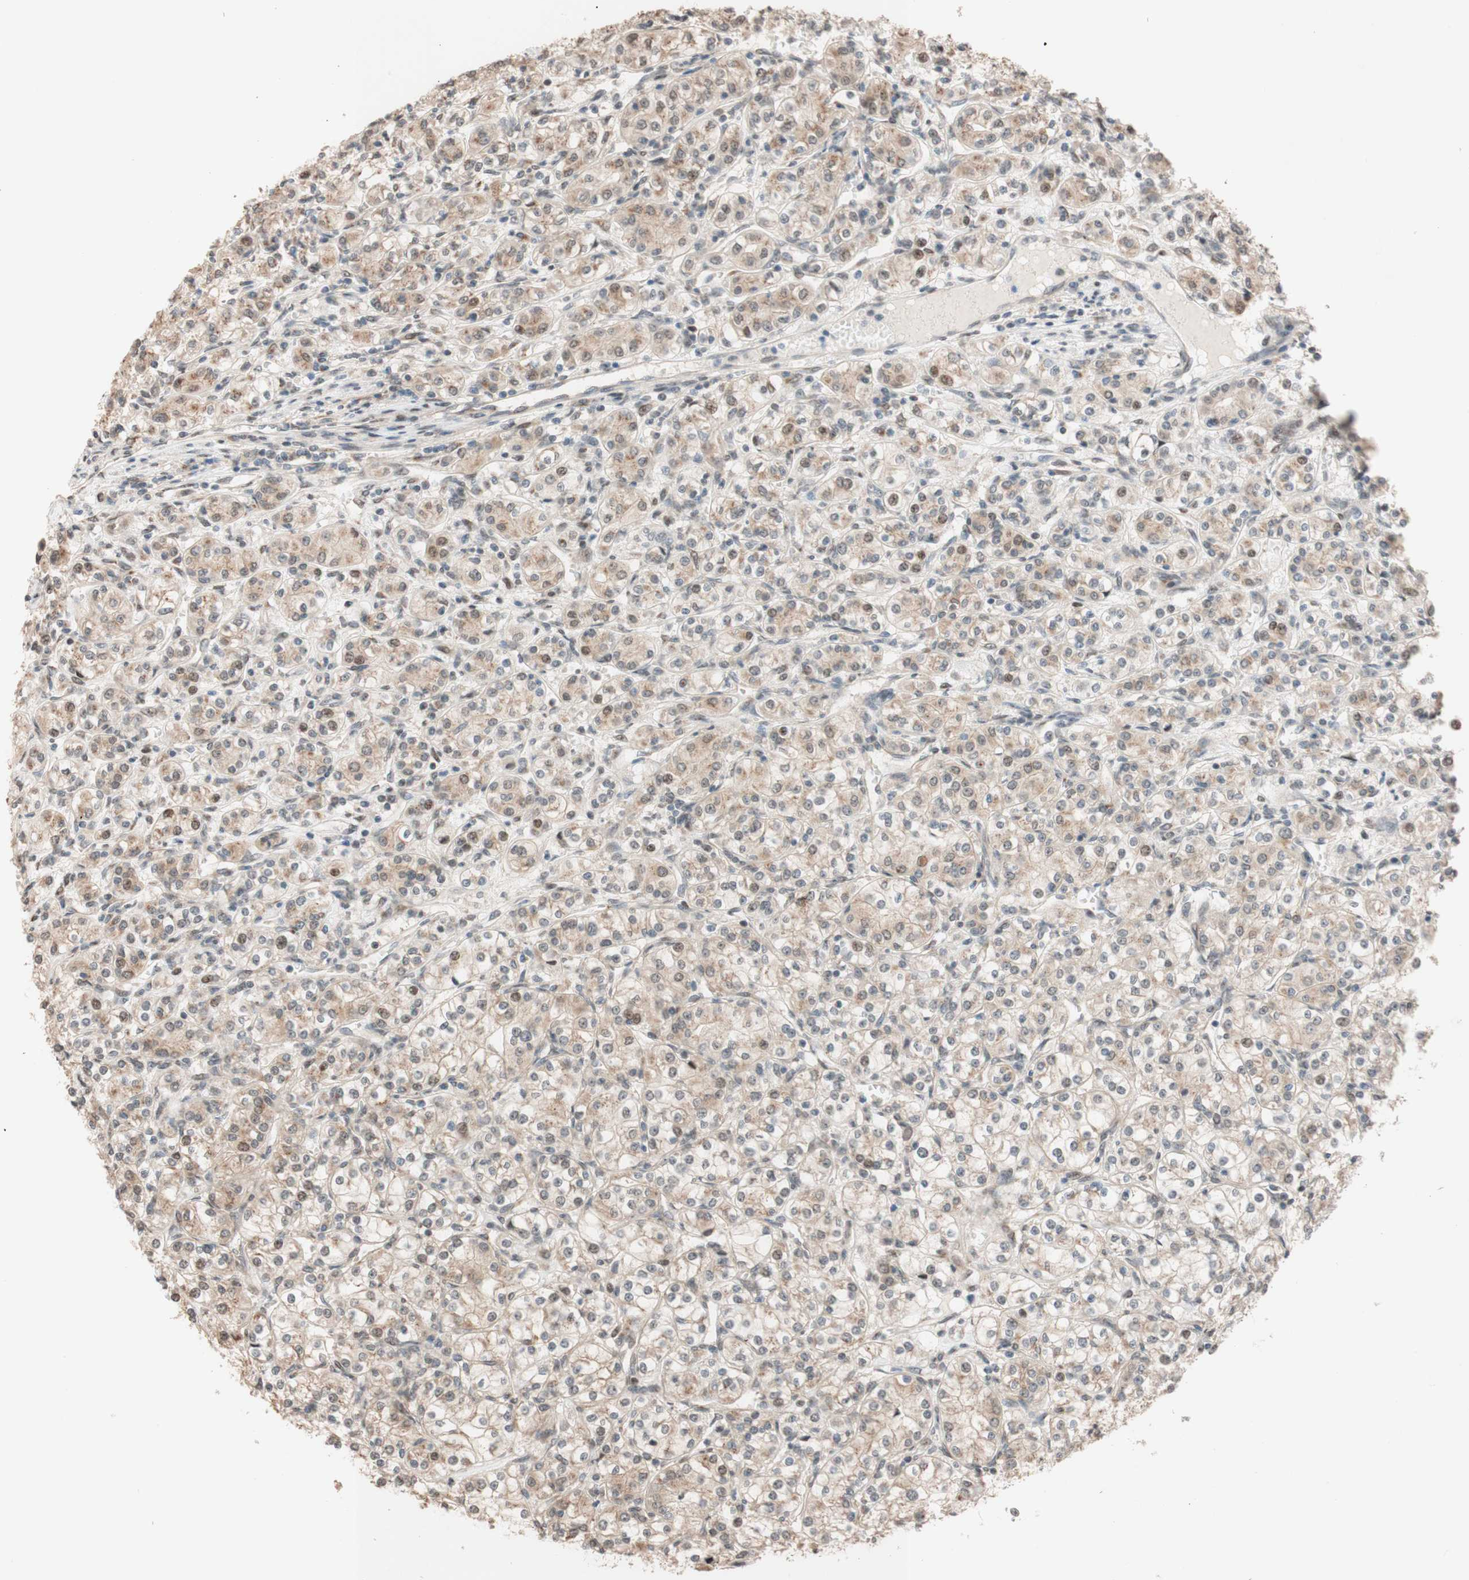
{"staining": {"intensity": "weak", "quantity": ">75%", "location": "cytoplasmic/membranous"}, "tissue": "renal cancer", "cell_type": "Tumor cells", "image_type": "cancer", "snomed": [{"axis": "morphology", "description": "Adenocarcinoma, NOS"}, {"axis": "topography", "description": "Kidney"}], "caption": "About >75% of tumor cells in human renal adenocarcinoma display weak cytoplasmic/membranous protein positivity as visualized by brown immunohistochemical staining.", "gene": "CCNC", "patient": {"sex": "male", "age": 77}}